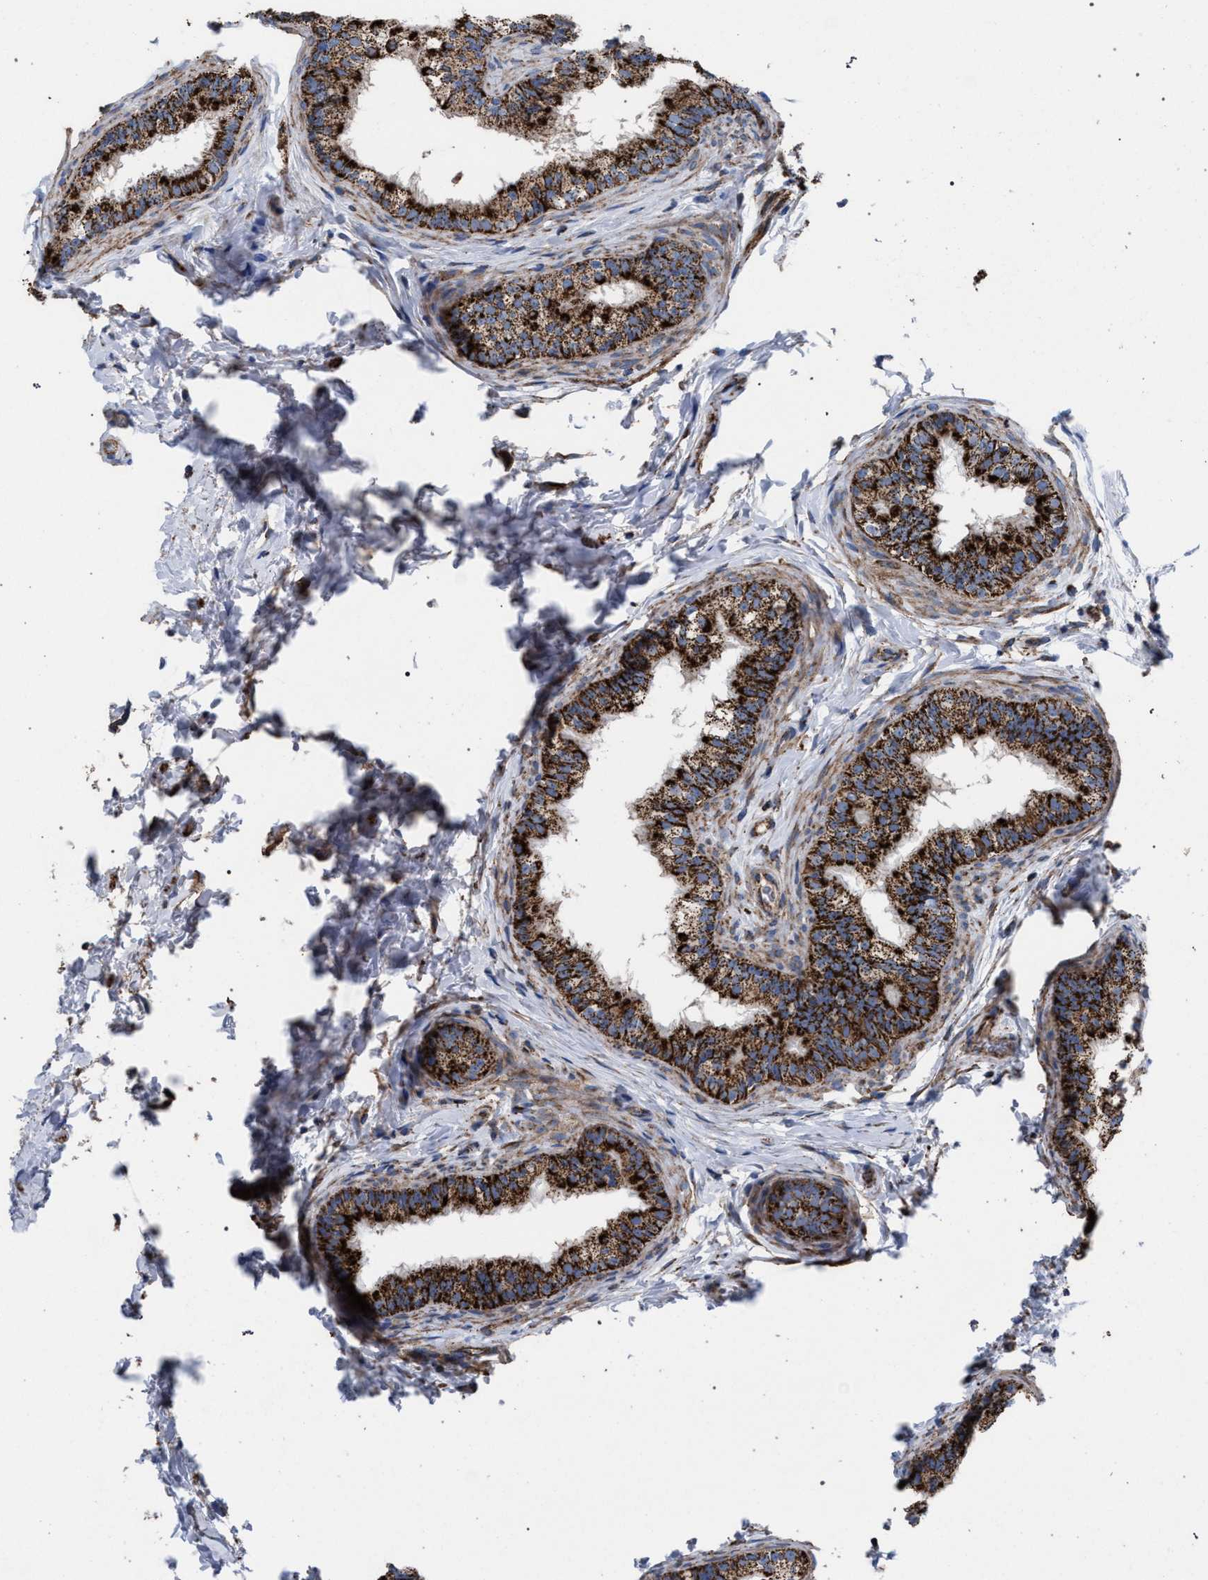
{"staining": {"intensity": "strong", "quantity": ">75%", "location": "cytoplasmic/membranous"}, "tissue": "epididymis", "cell_type": "Glandular cells", "image_type": "normal", "snomed": [{"axis": "morphology", "description": "Normal tissue, NOS"}, {"axis": "topography", "description": "Testis"}, {"axis": "topography", "description": "Epididymis"}], "caption": "Immunohistochemical staining of unremarkable human epididymis demonstrates high levels of strong cytoplasmic/membranous expression in approximately >75% of glandular cells. (DAB IHC, brown staining for protein, blue staining for nuclei).", "gene": "VPS13A", "patient": {"sex": "male", "age": 36}}